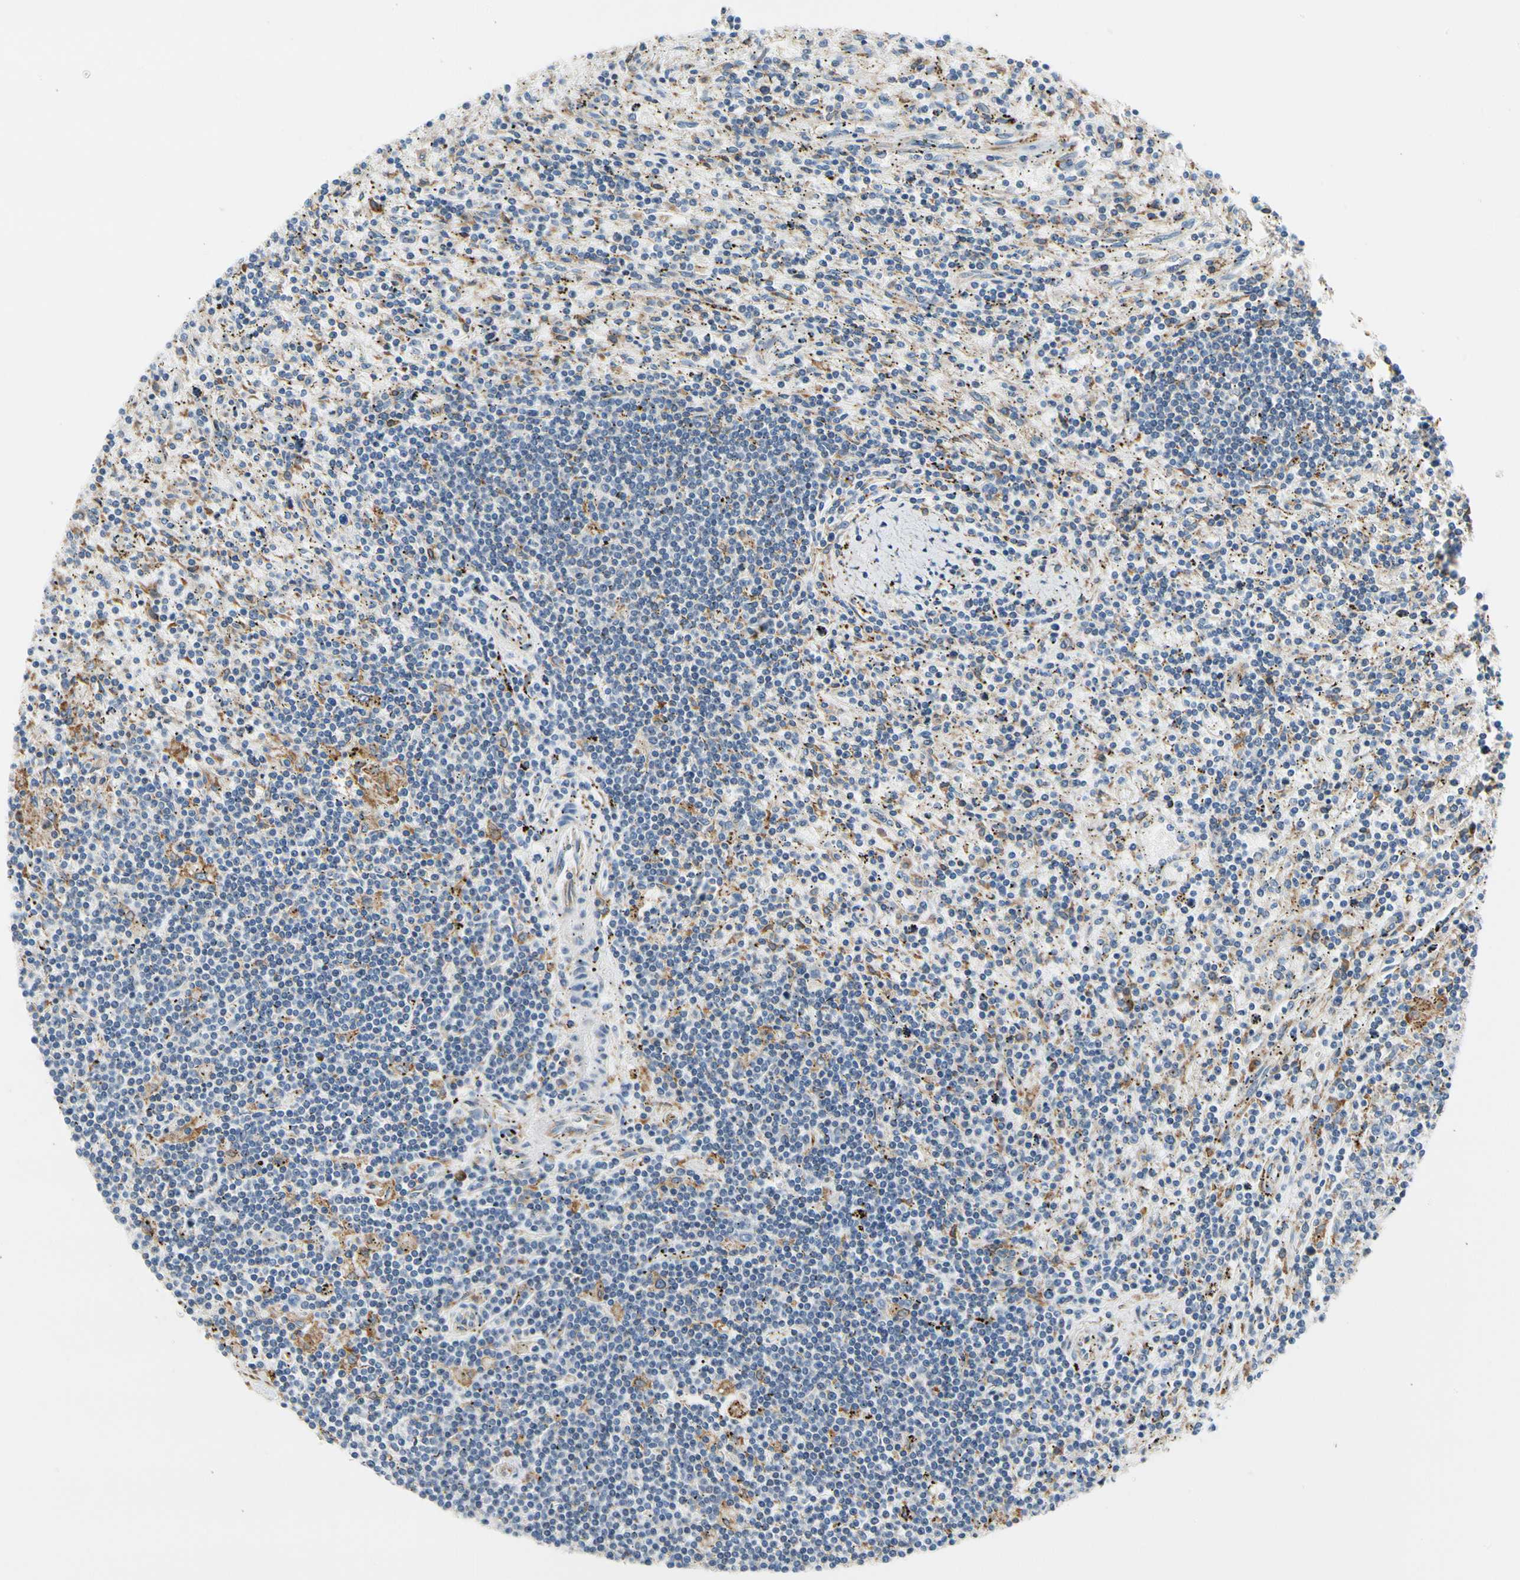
{"staining": {"intensity": "negative", "quantity": "none", "location": "none"}, "tissue": "lymphoma", "cell_type": "Tumor cells", "image_type": "cancer", "snomed": [{"axis": "morphology", "description": "Malignant lymphoma, non-Hodgkin's type, Low grade"}, {"axis": "topography", "description": "Spleen"}], "caption": "The immunohistochemistry micrograph has no significant expression in tumor cells of lymphoma tissue. The staining was performed using DAB to visualize the protein expression in brown, while the nuclei were stained in blue with hematoxylin (Magnification: 20x).", "gene": "STXBP1", "patient": {"sex": "male", "age": 76}}